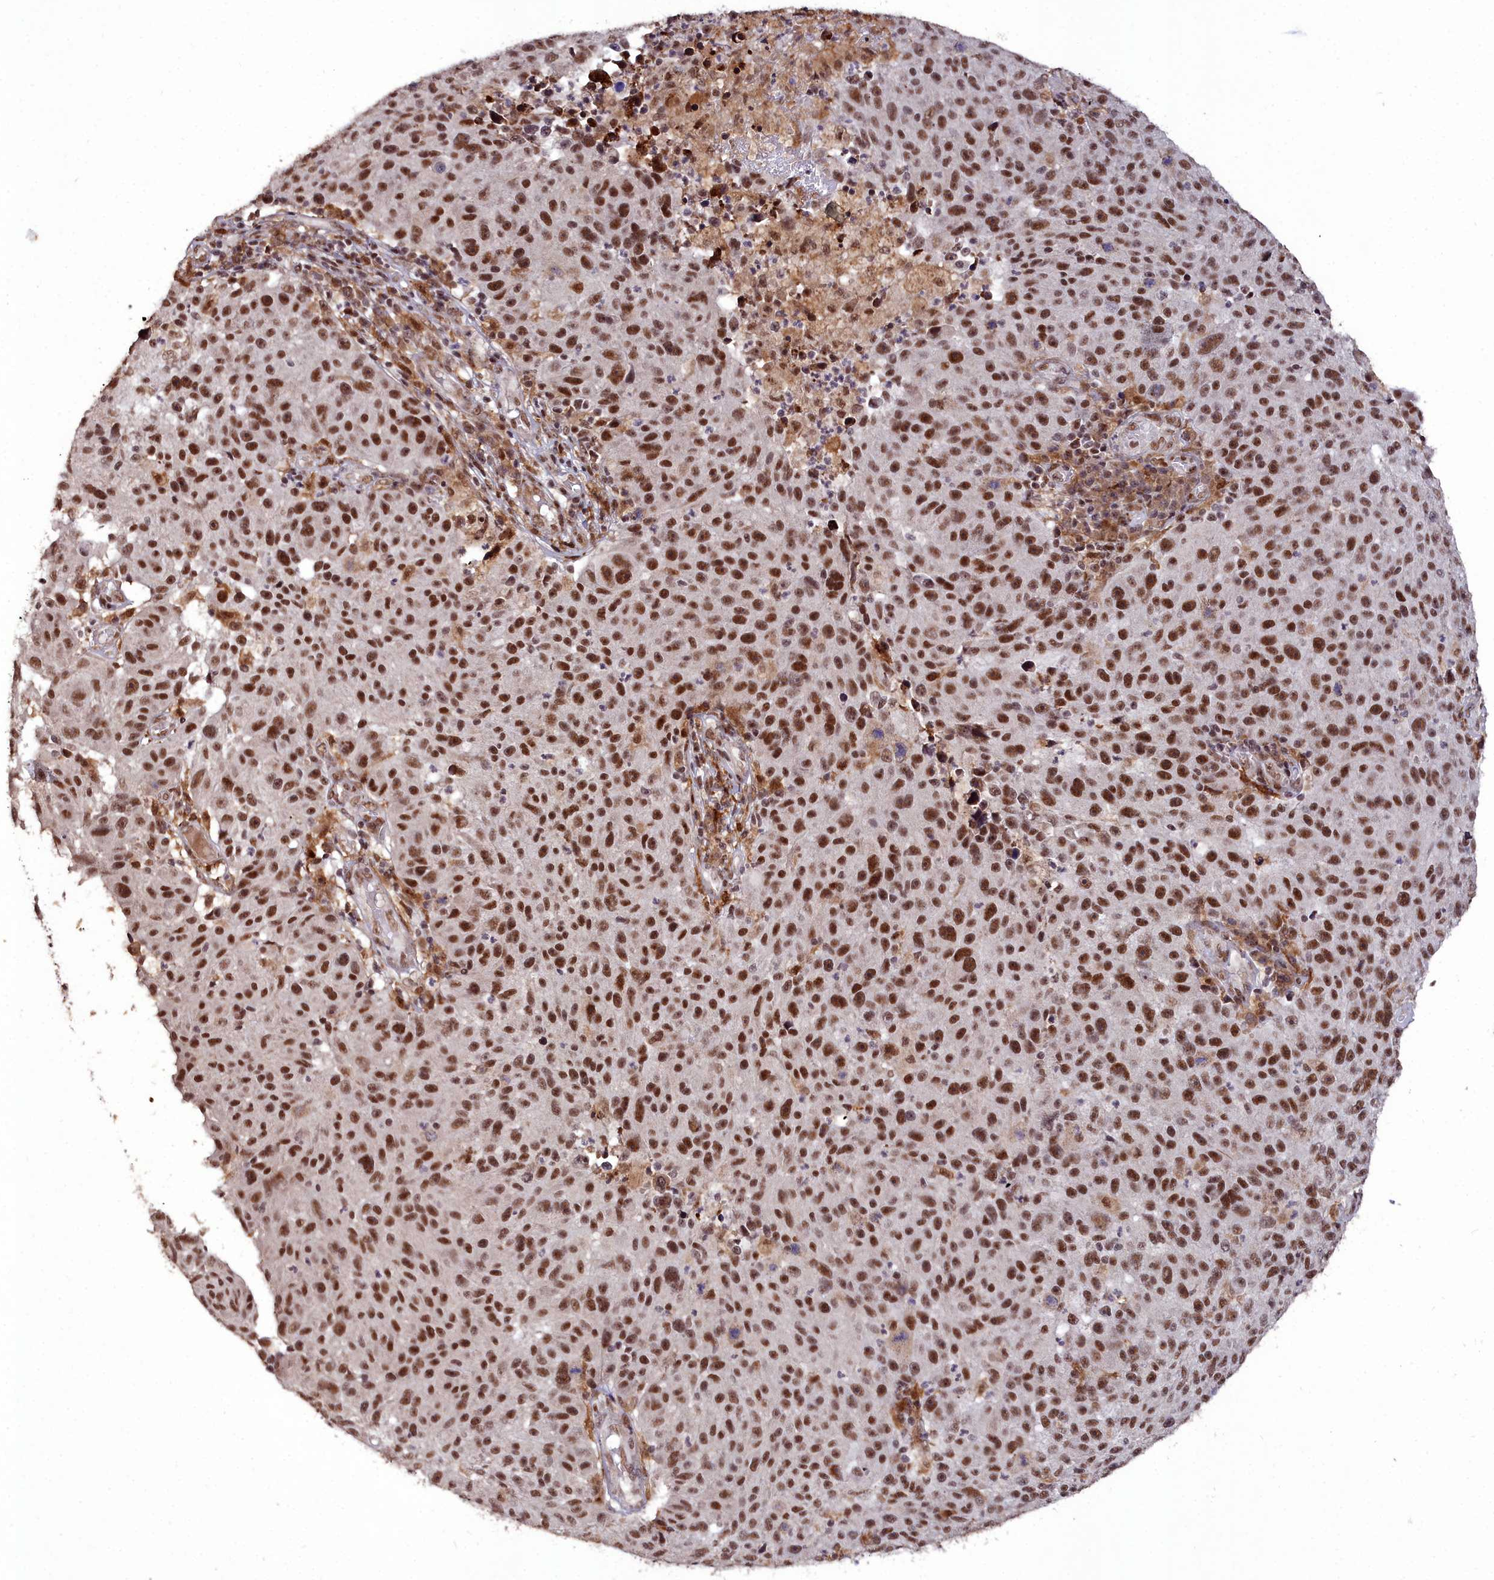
{"staining": {"intensity": "strong", "quantity": ">75%", "location": "nuclear"}, "tissue": "melanoma", "cell_type": "Tumor cells", "image_type": "cancer", "snomed": [{"axis": "morphology", "description": "Malignant melanoma, NOS"}, {"axis": "topography", "description": "Skin"}], "caption": "A histopathology image of malignant melanoma stained for a protein reveals strong nuclear brown staining in tumor cells. (Stains: DAB in brown, nuclei in blue, Microscopy: brightfield microscopy at high magnification).", "gene": "CXXC1", "patient": {"sex": "male", "age": 53}}